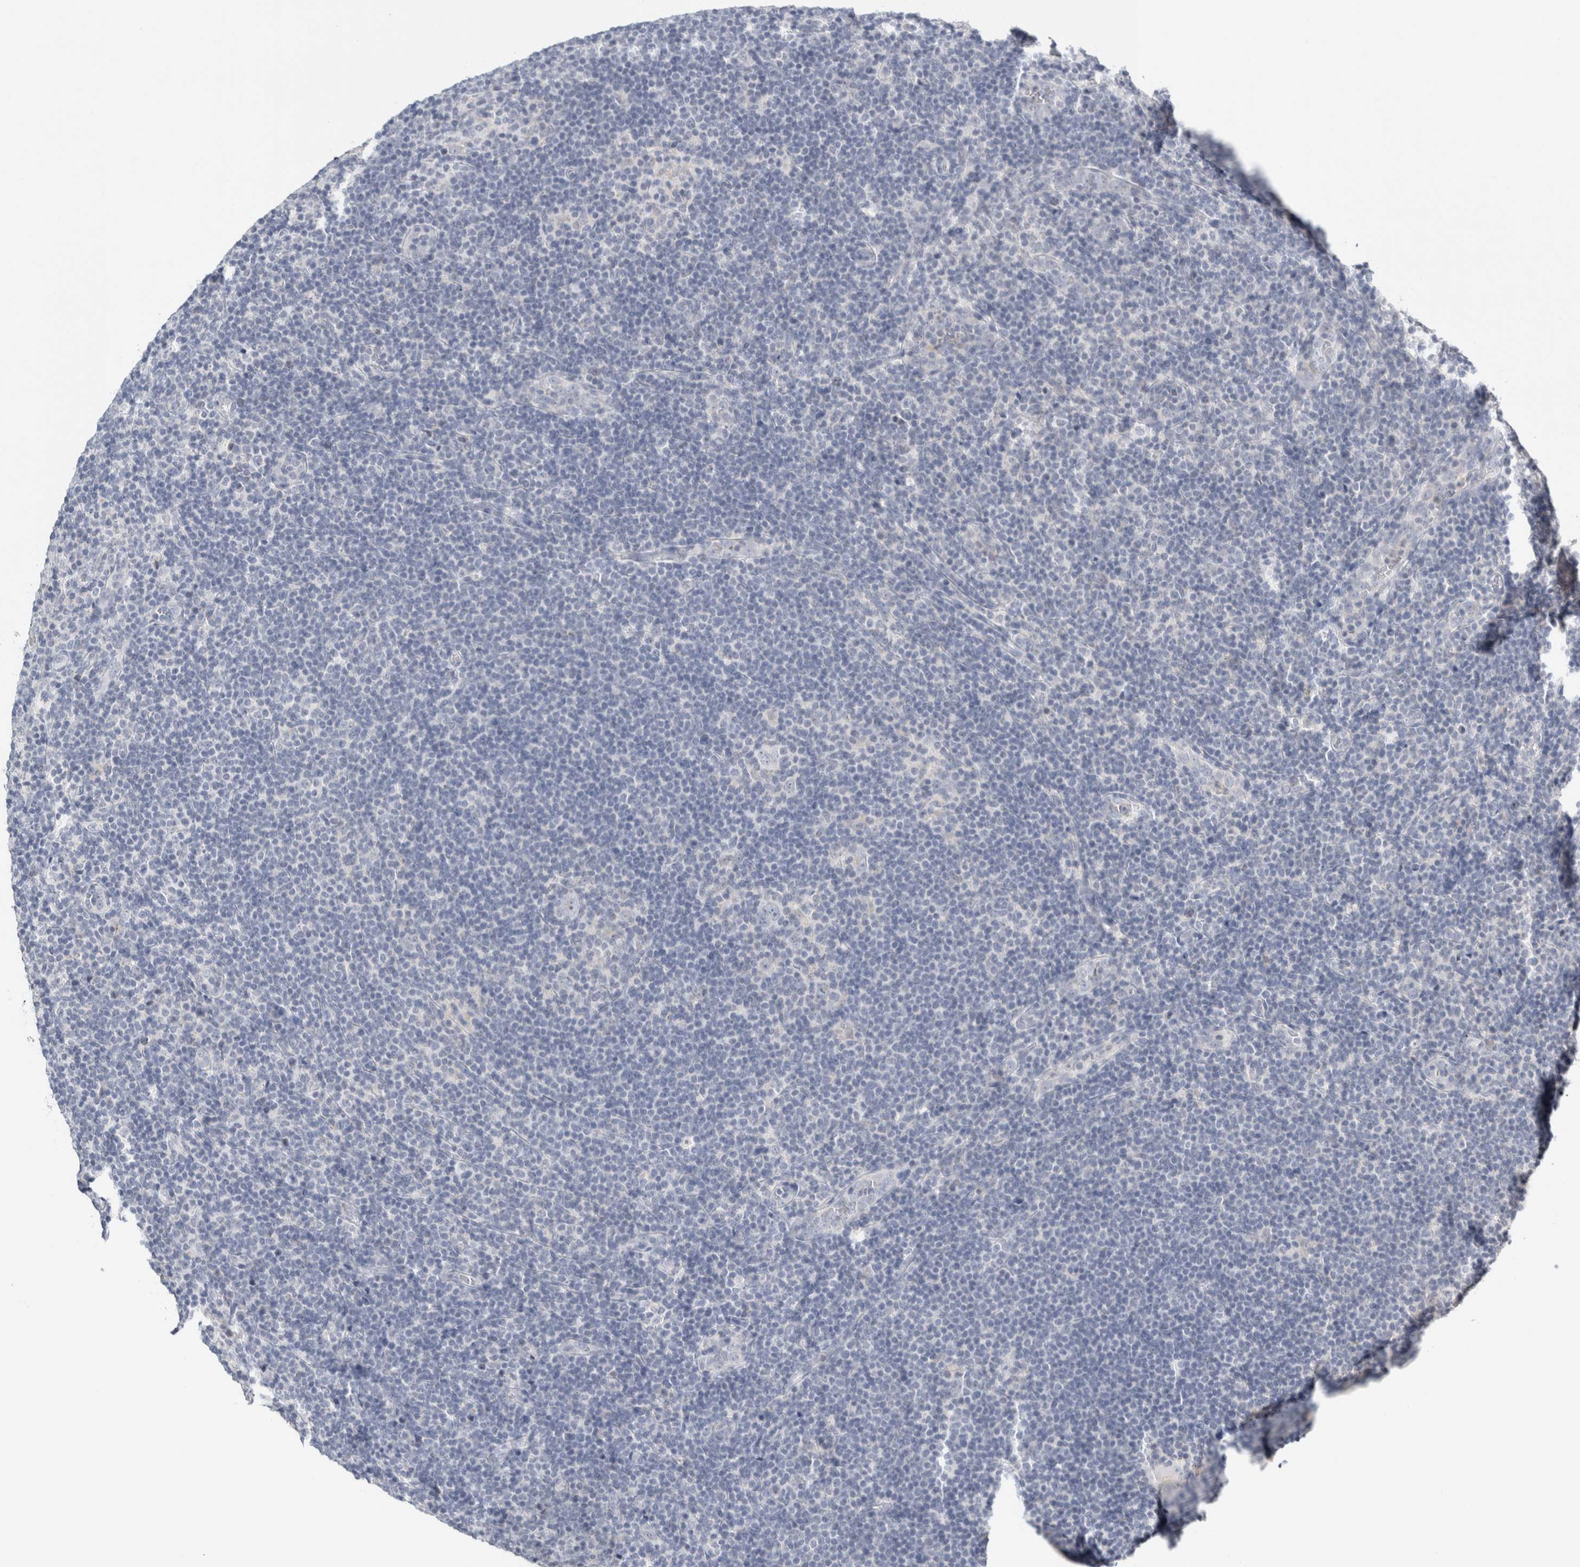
{"staining": {"intensity": "negative", "quantity": "none", "location": "none"}, "tissue": "lymphoma", "cell_type": "Tumor cells", "image_type": "cancer", "snomed": [{"axis": "morphology", "description": "Hodgkin's disease, NOS"}, {"axis": "topography", "description": "Lymph node"}], "caption": "Micrograph shows no protein expression in tumor cells of lymphoma tissue. (Stains: DAB (3,3'-diaminobenzidine) IHC with hematoxylin counter stain, Microscopy: brightfield microscopy at high magnification).", "gene": "CRAT", "patient": {"sex": "female", "age": 57}}